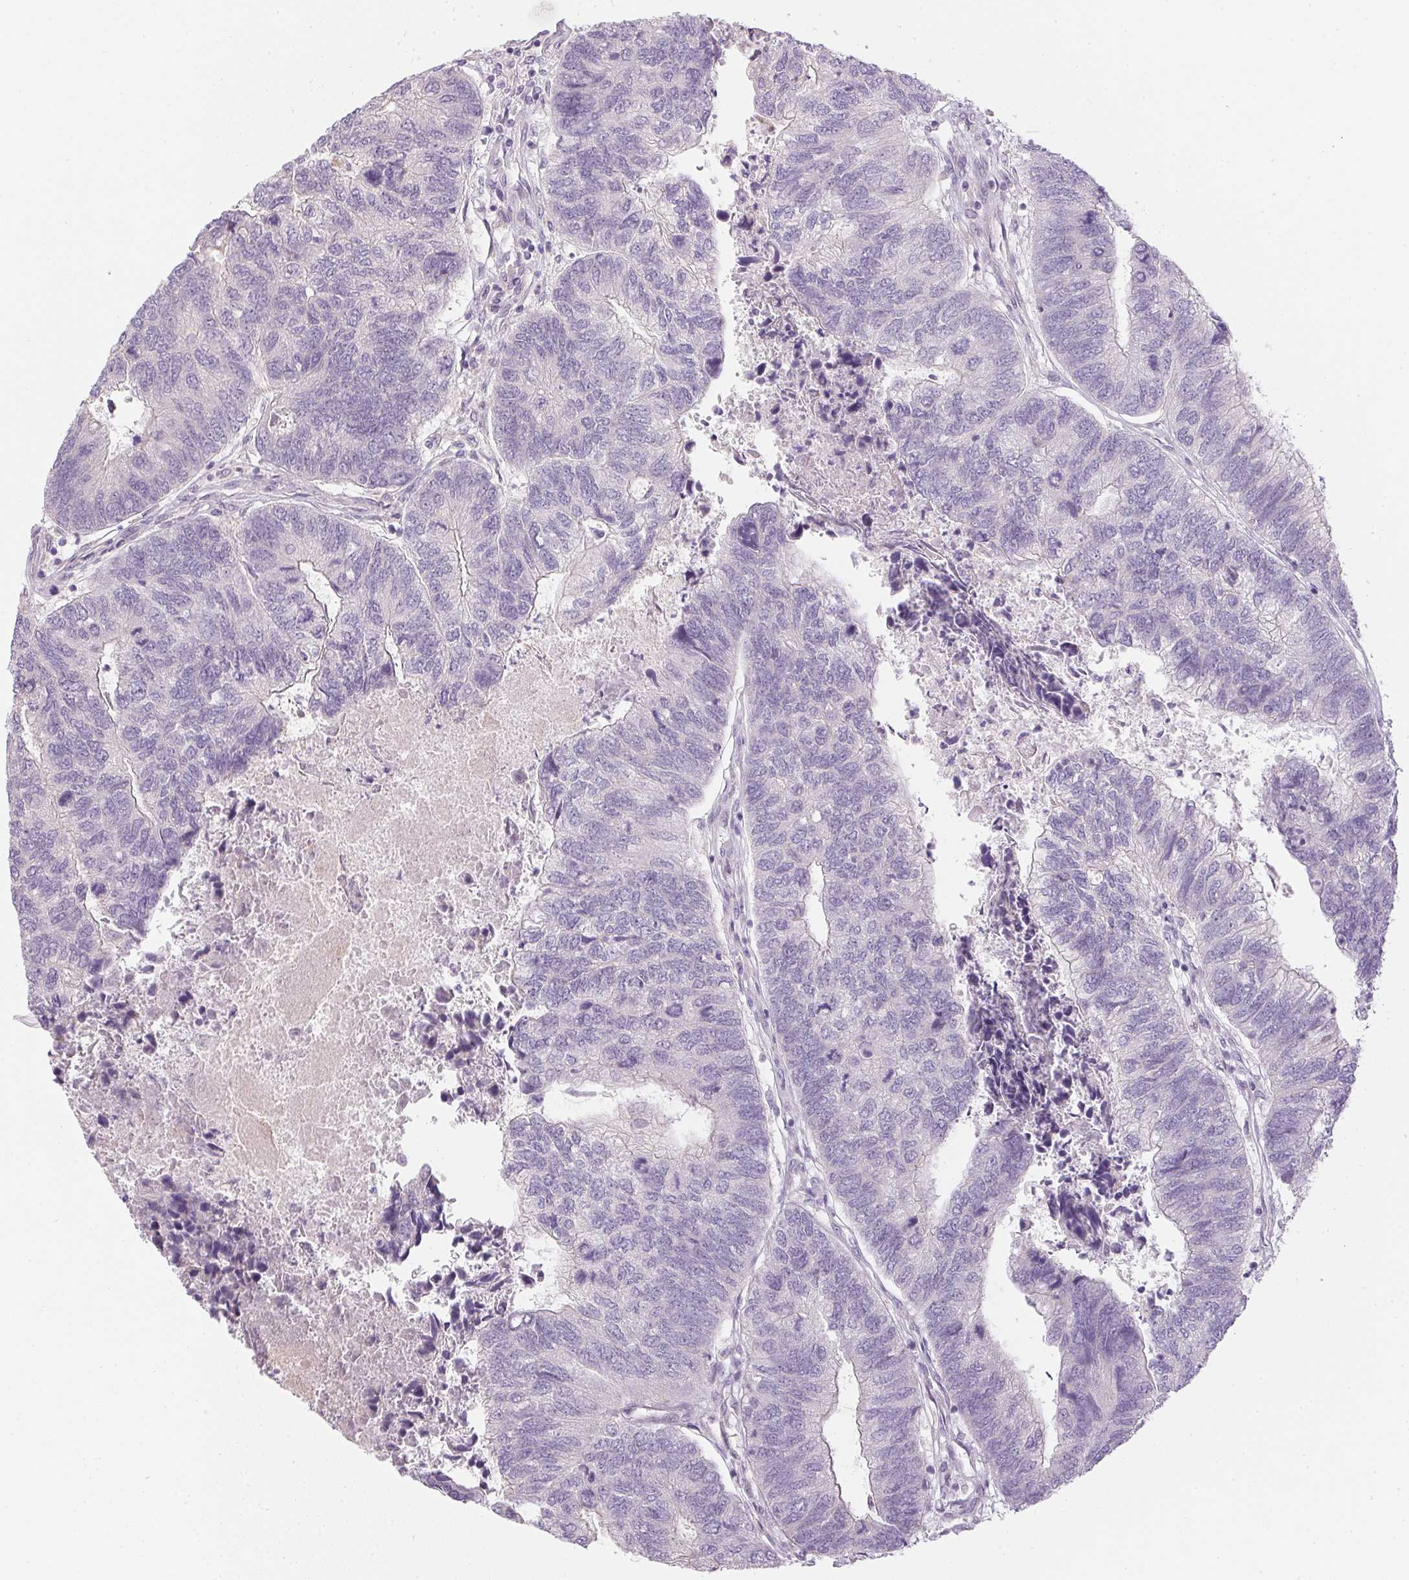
{"staining": {"intensity": "negative", "quantity": "none", "location": "none"}, "tissue": "colorectal cancer", "cell_type": "Tumor cells", "image_type": "cancer", "snomed": [{"axis": "morphology", "description": "Adenocarcinoma, NOS"}, {"axis": "topography", "description": "Colon"}], "caption": "Tumor cells show no significant expression in colorectal cancer.", "gene": "CTCFL", "patient": {"sex": "female", "age": 67}}